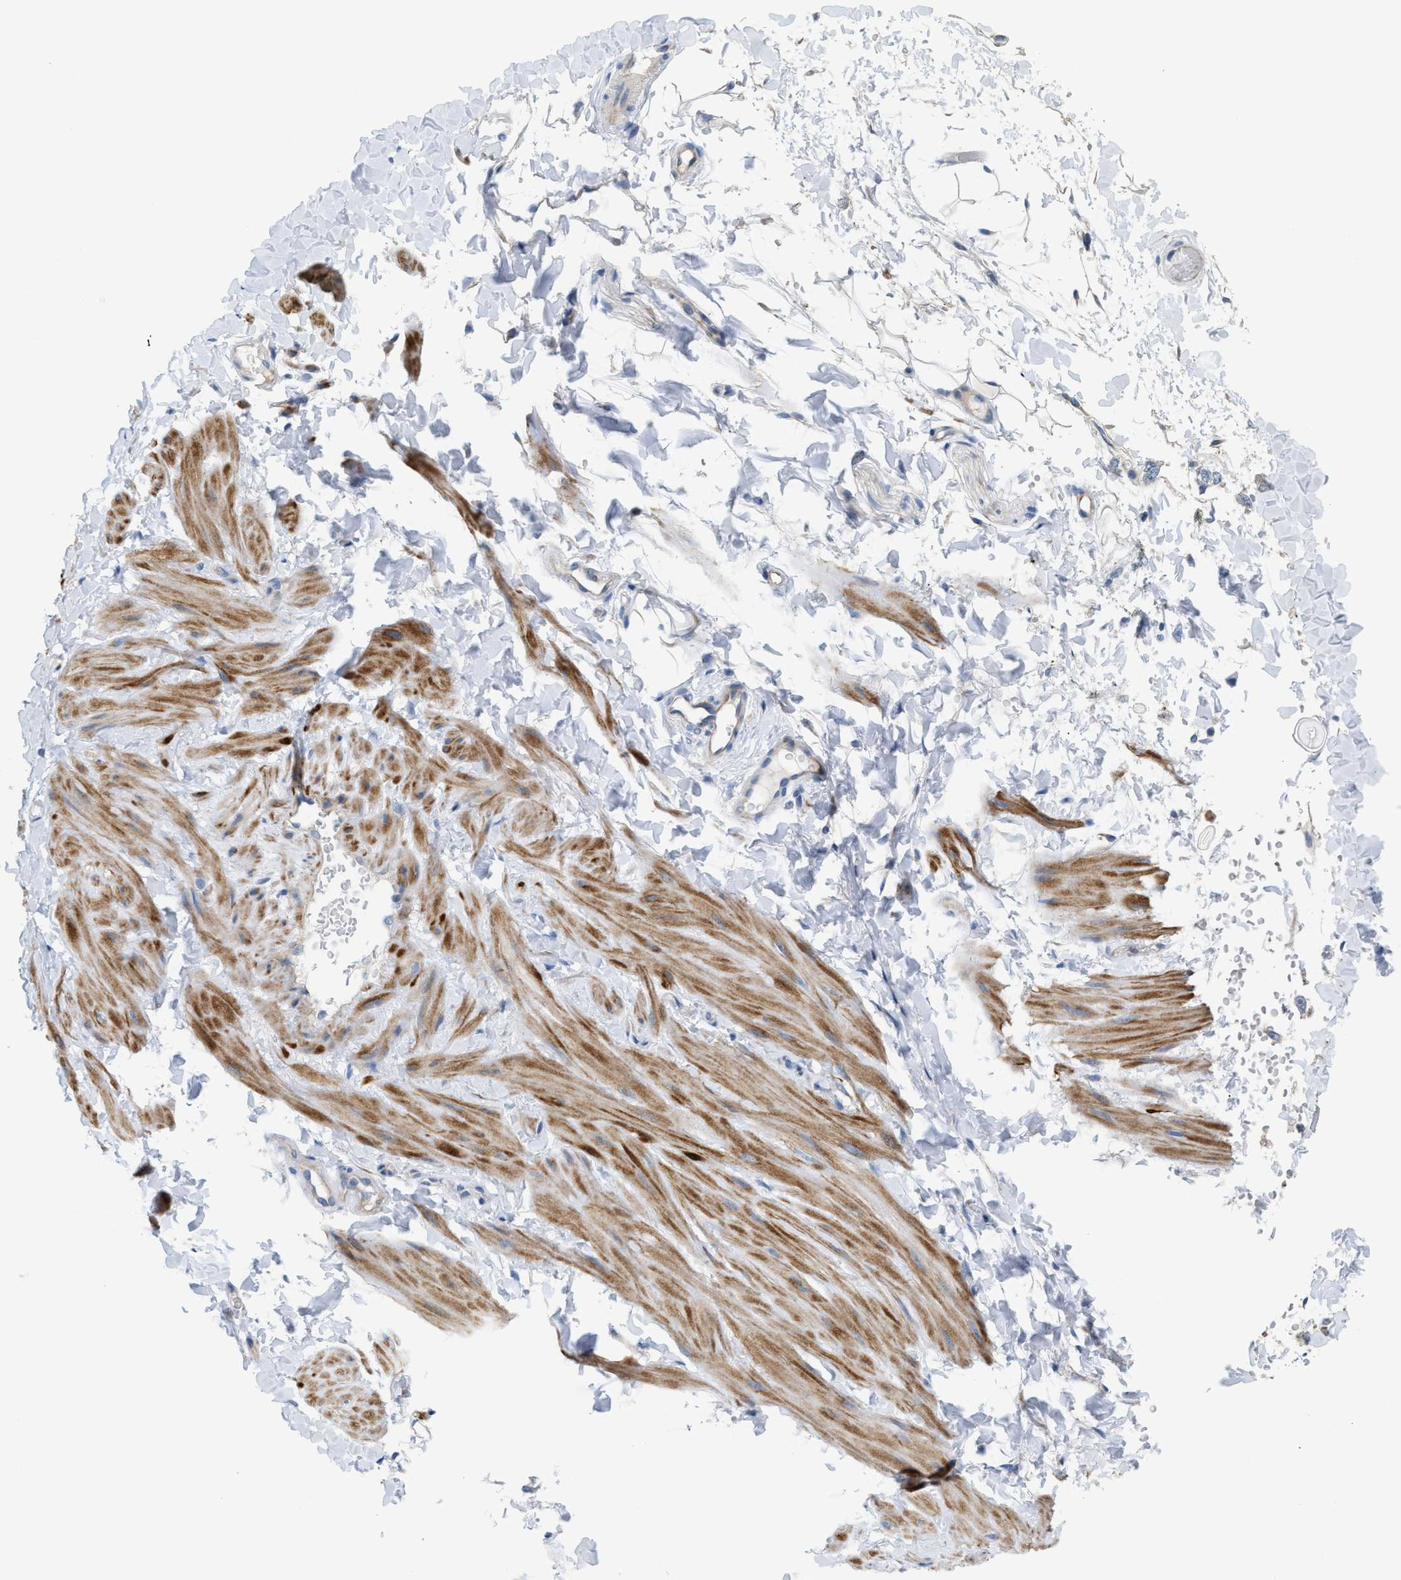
{"staining": {"intensity": "negative", "quantity": "none", "location": "none"}, "tissue": "adipose tissue", "cell_type": "Adipocytes", "image_type": "normal", "snomed": [{"axis": "morphology", "description": "Normal tissue, NOS"}, {"axis": "topography", "description": "Adipose tissue"}, {"axis": "topography", "description": "Vascular tissue"}, {"axis": "topography", "description": "Peripheral nerve tissue"}], "caption": "A high-resolution photomicrograph shows IHC staining of unremarkable adipose tissue, which reveals no significant staining in adipocytes.", "gene": "MPP3", "patient": {"sex": "male", "age": 25}}